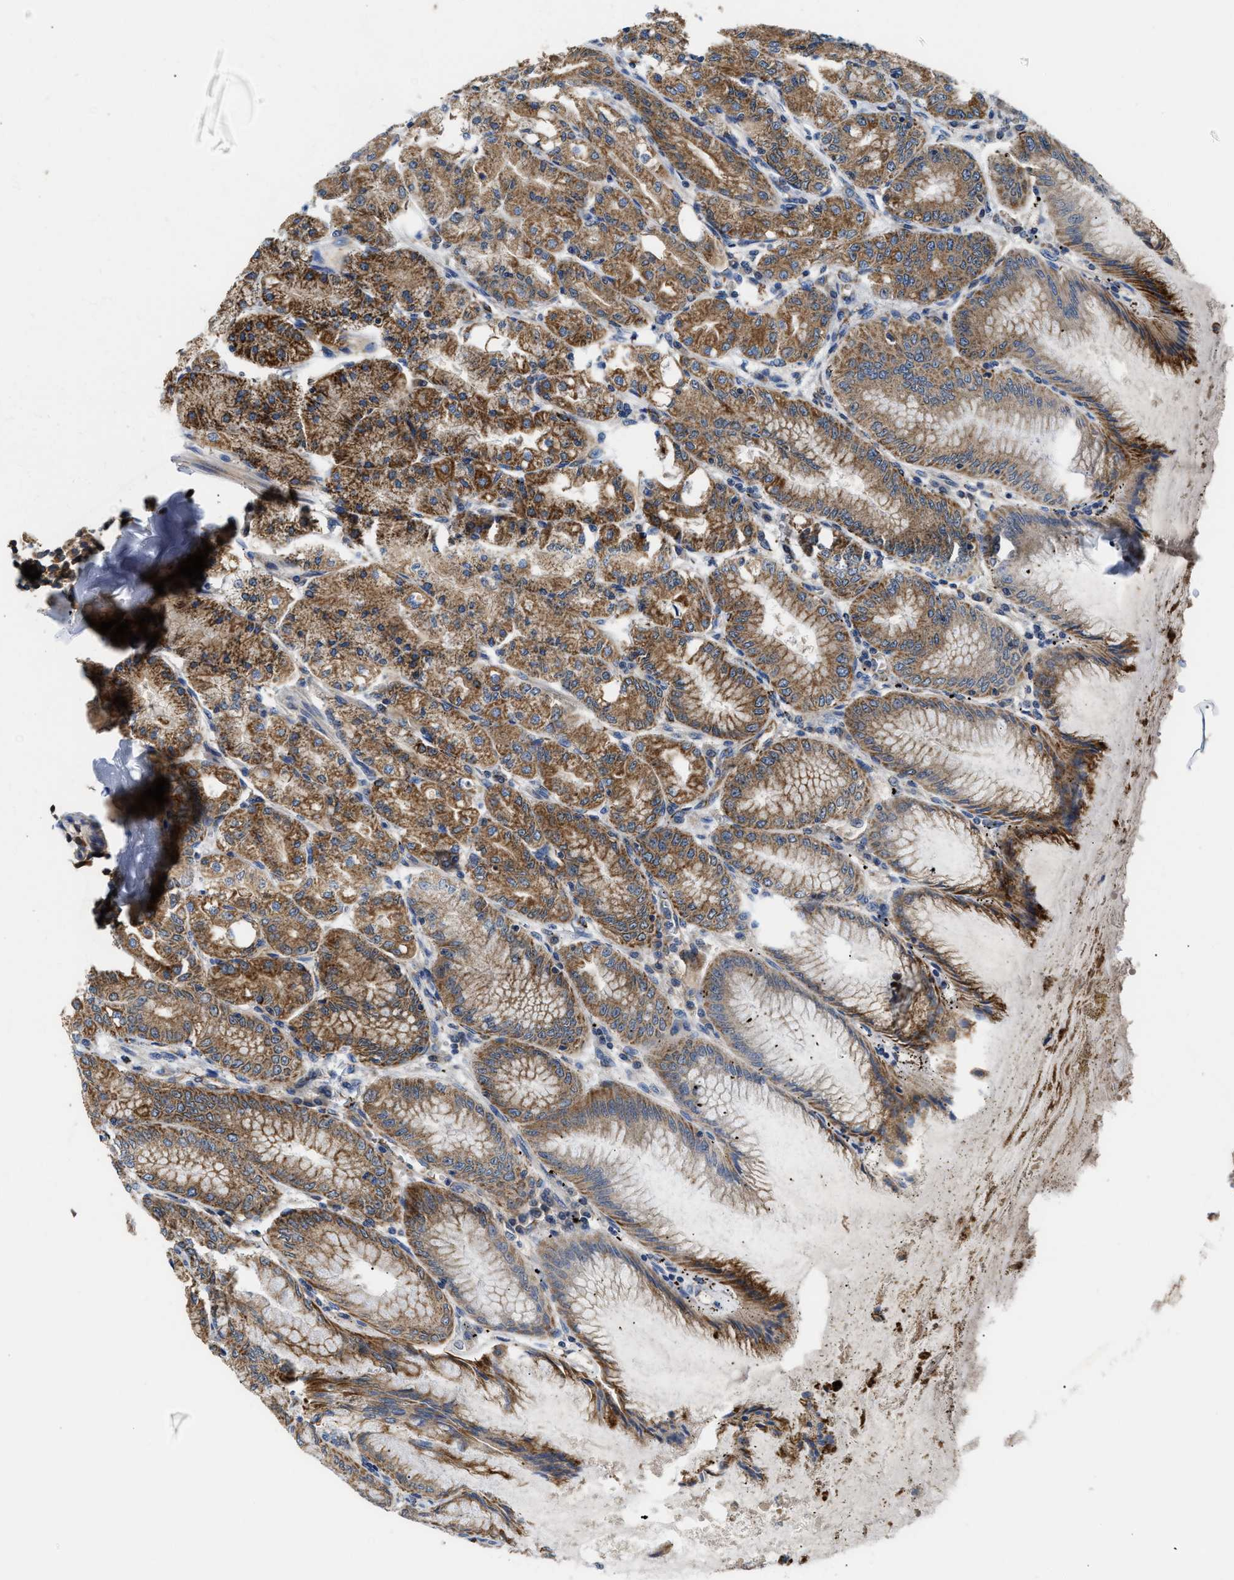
{"staining": {"intensity": "strong", "quantity": ">75%", "location": "cytoplasmic/membranous"}, "tissue": "stomach", "cell_type": "Glandular cells", "image_type": "normal", "snomed": [{"axis": "morphology", "description": "Normal tissue, NOS"}, {"axis": "topography", "description": "Stomach, lower"}], "caption": "IHC image of unremarkable stomach stained for a protein (brown), which shows high levels of strong cytoplasmic/membranous positivity in about >75% of glandular cells.", "gene": "CCM2", "patient": {"sex": "male", "age": 71}}